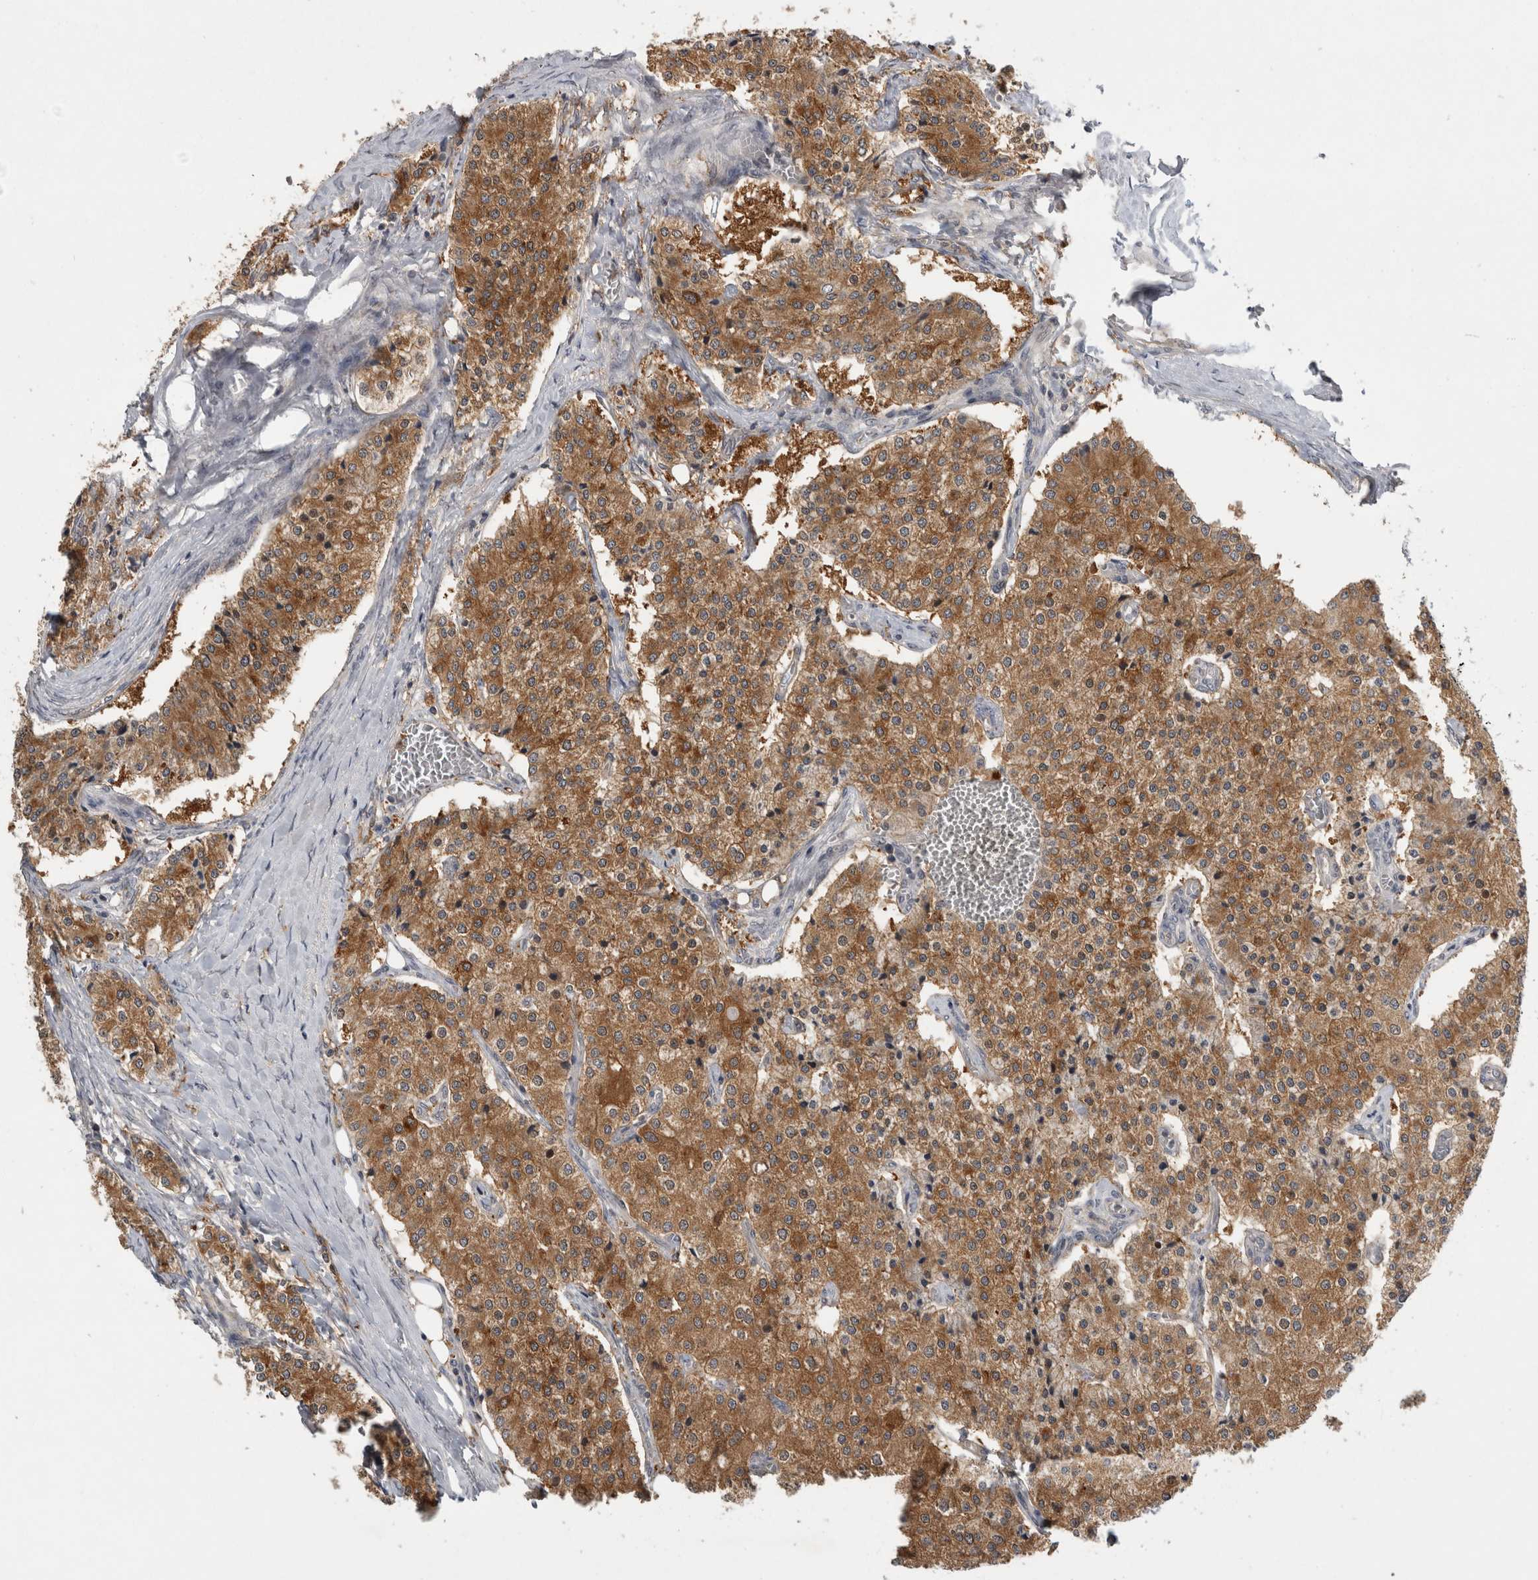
{"staining": {"intensity": "moderate", "quantity": ">75%", "location": "cytoplasmic/membranous"}, "tissue": "carcinoid", "cell_type": "Tumor cells", "image_type": "cancer", "snomed": [{"axis": "morphology", "description": "Carcinoid, malignant, NOS"}, {"axis": "topography", "description": "Colon"}], "caption": "Moderate cytoplasmic/membranous protein positivity is seen in about >75% of tumor cells in carcinoid (malignant).", "gene": "TRMT61B", "patient": {"sex": "female", "age": 52}}